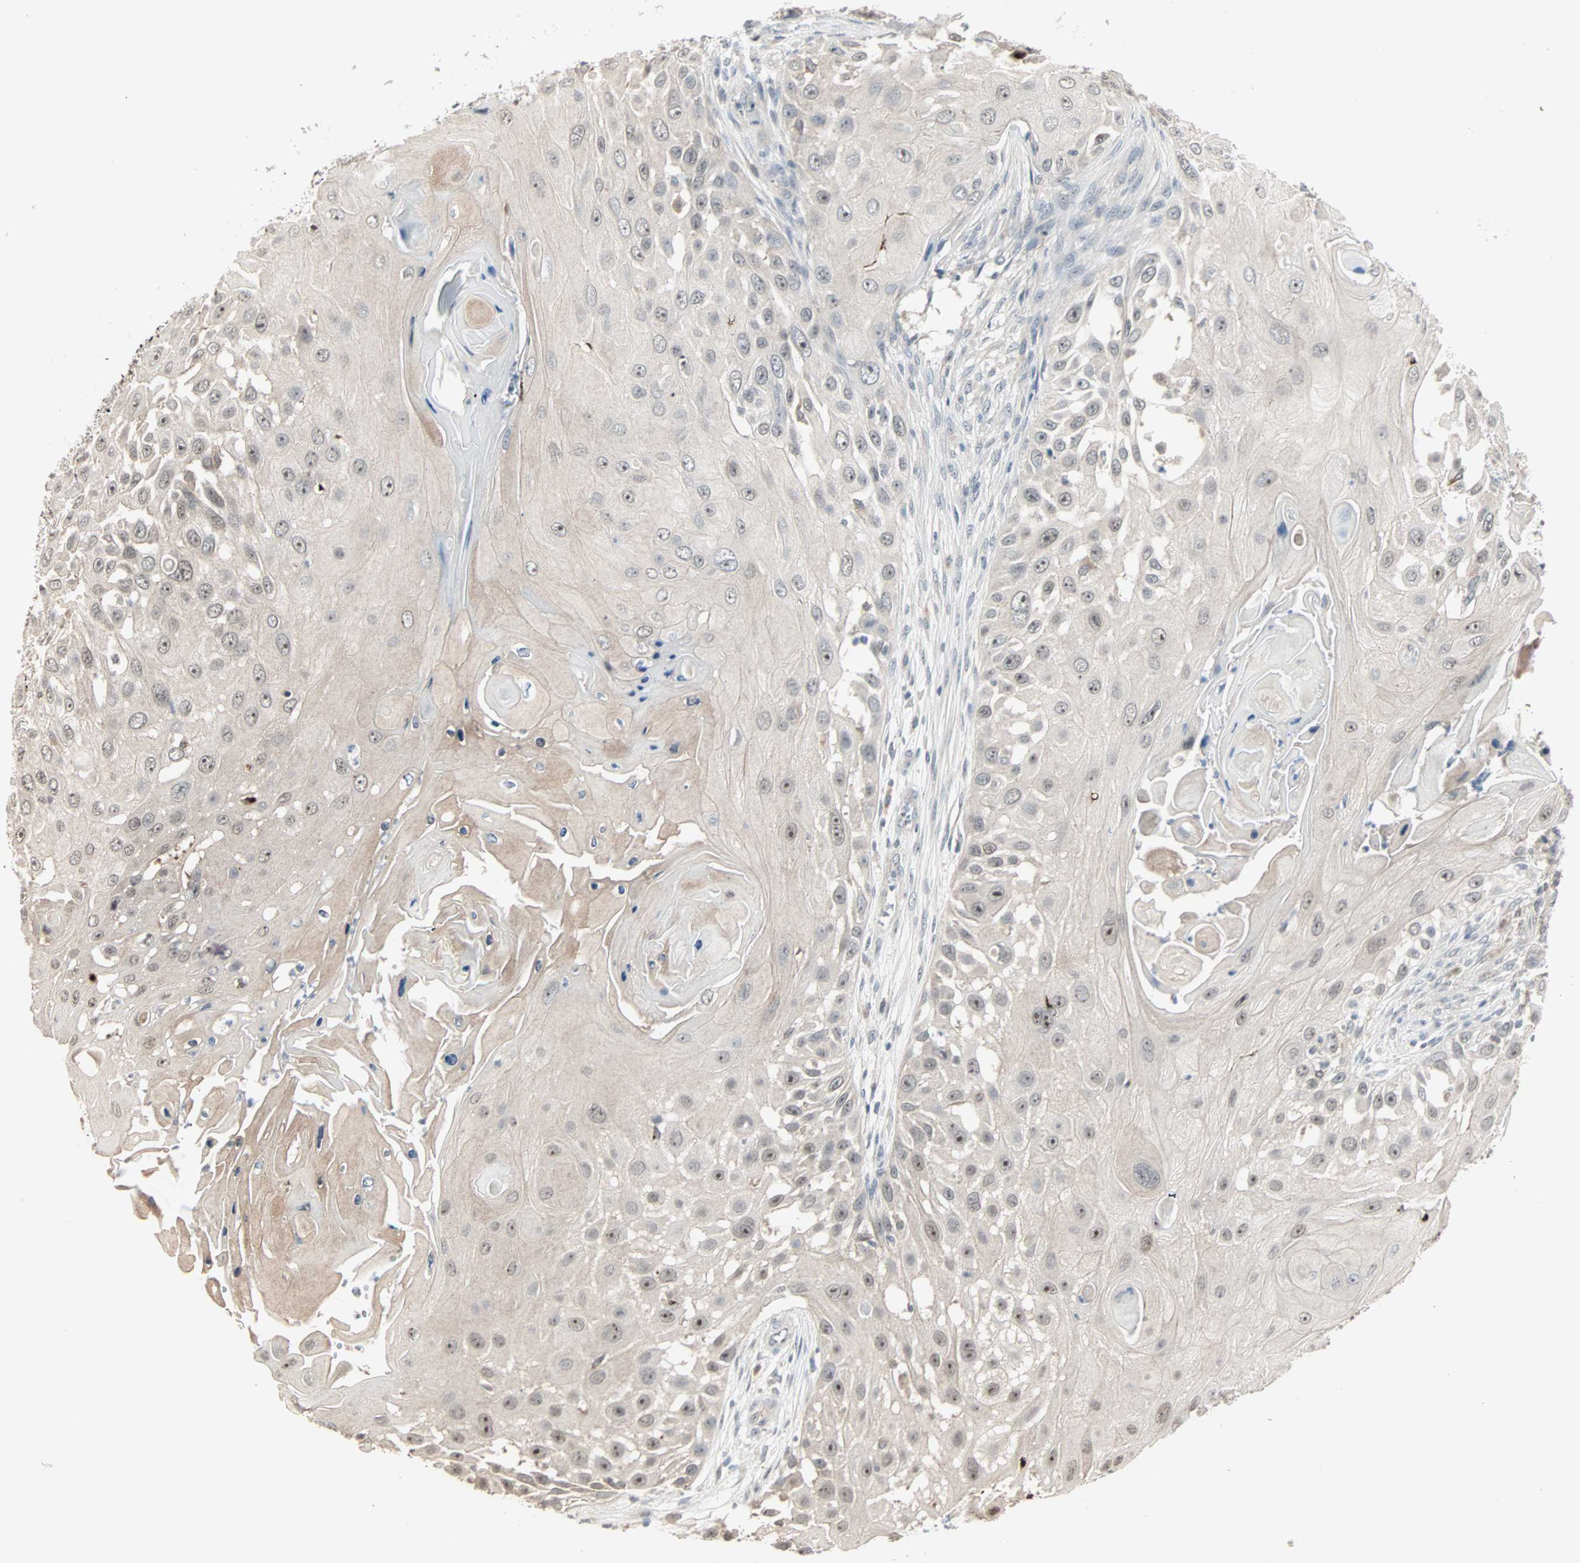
{"staining": {"intensity": "moderate", "quantity": ">75%", "location": "nuclear"}, "tissue": "skin cancer", "cell_type": "Tumor cells", "image_type": "cancer", "snomed": [{"axis": "morphology", "description": "Squamous cell carcinoma, NOS"}, {"axis": "topography", "description": "Skin"}], "caption": "Brown immunohistochemical staining in squamous cell carcinoma (skin) exhibits moderate nuclear positivity in about >75% of tumor cells. The staining was performed using DAB, with brown indicating positive protein expression. Nuclei are stained blue with hematoxylin.", "gene": "KDM4A", "patient": {"sex": "female", "age": 44}}